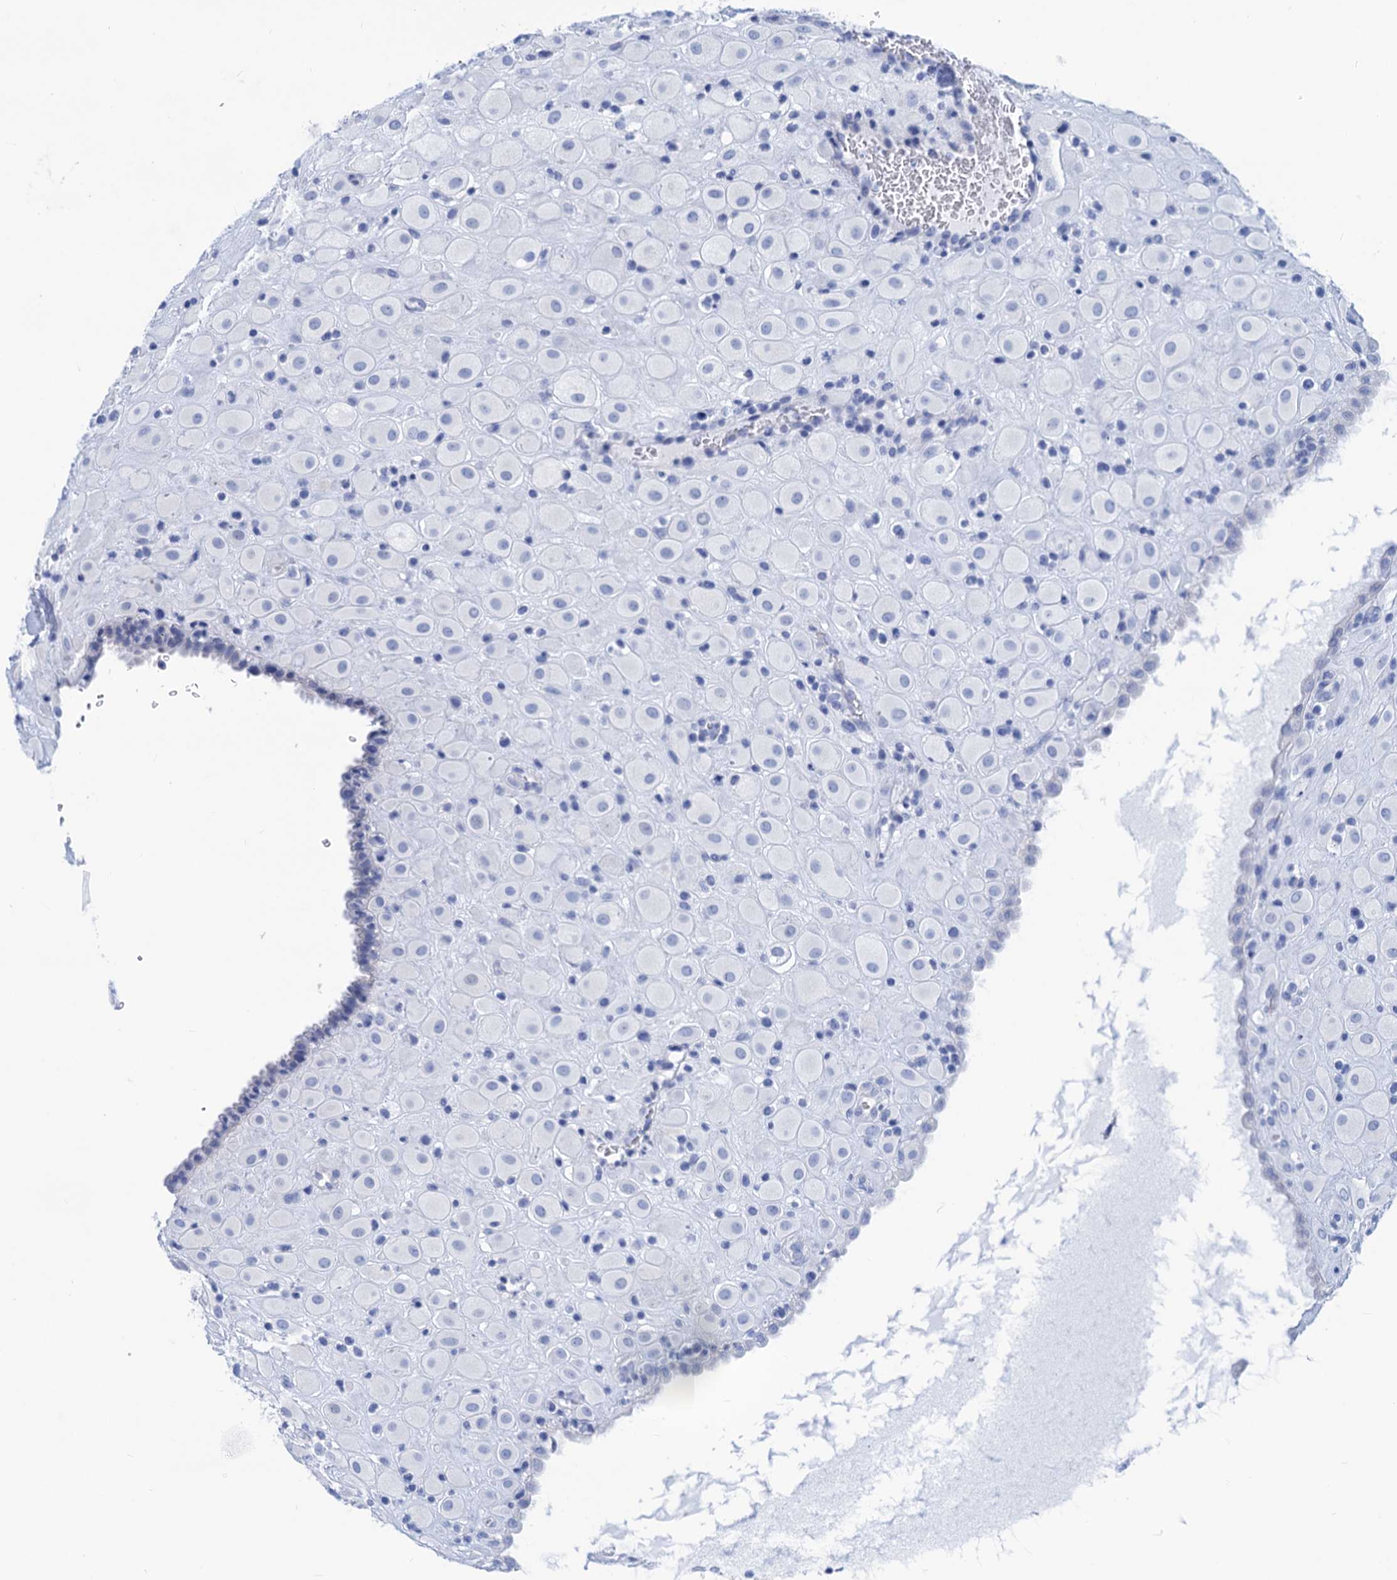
{"staining": {"intensity": "negative", "quantity": "none", "location": "none"}, "tissue": "placenta", "cell_type": "Decidual cells", "image_type": "normal", "snomed": [{"axis": "morphology", "description": "Normal tissue, NOS"}, {"axis": "topography", "description": "Placenta"}], "caption": "Decidual cells show no significant positivity in normal placenta.", "gene": "CABYR", "patient": {"sex": "female", "age": 35}}